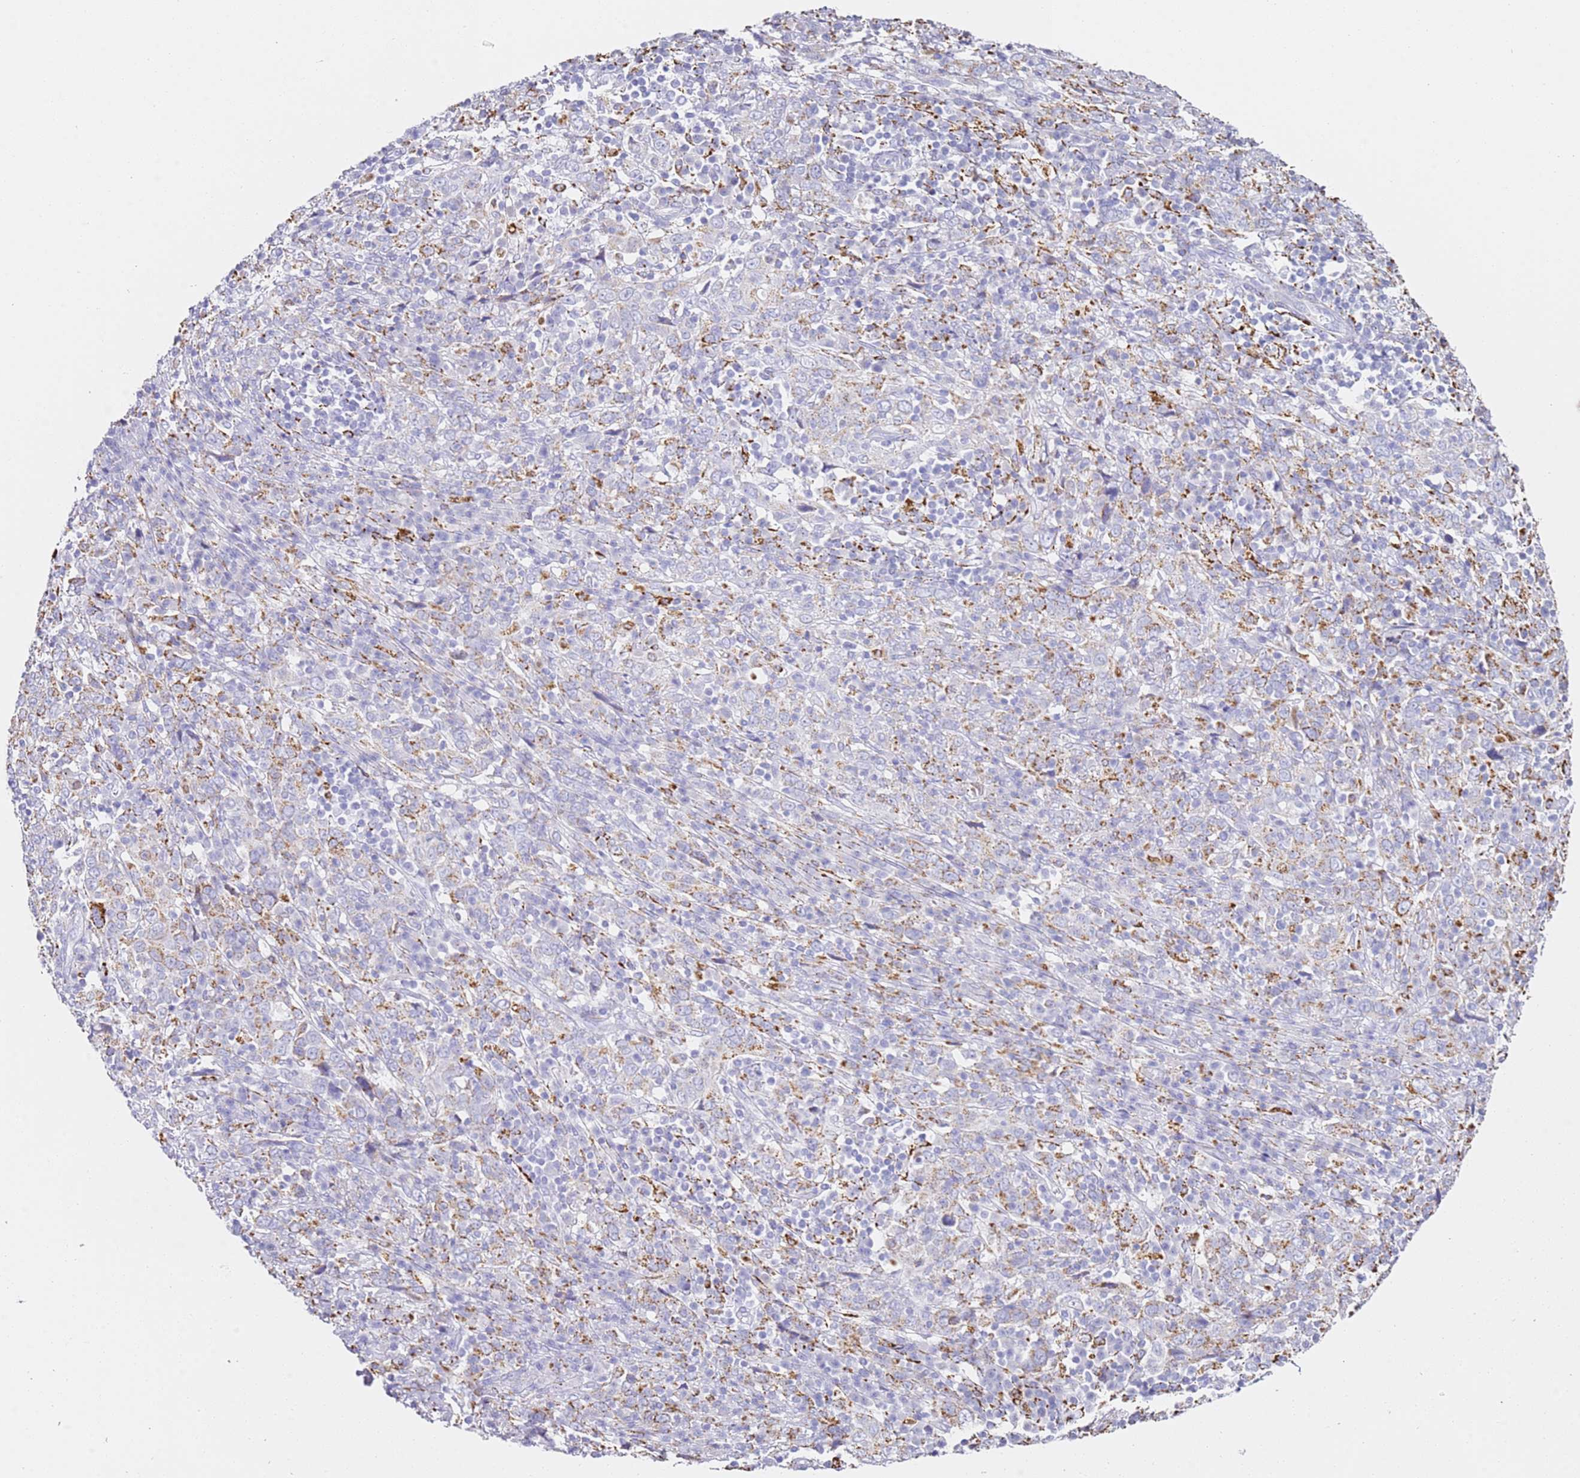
{"staining": {"intensity": "moderate", "quantity": "<25%", "location": "cytoplasmic/membranous"}, "tissue": "cervical cancer", "cell_type": "Tumor cells", "image_type": "cancer", "snomed": [{"axis": "morphology", "description": "Squamous cell carcinoma, NOS"}, {"axis": "topography", "description": "Cervix"}], "caption": "Moderate cytoplasmic/membranous staining is seen in approximately <25% of tumor cells in cervical cancer.", "gene": "PTBP2", "patient": {"sex": "female", "age": 46}}